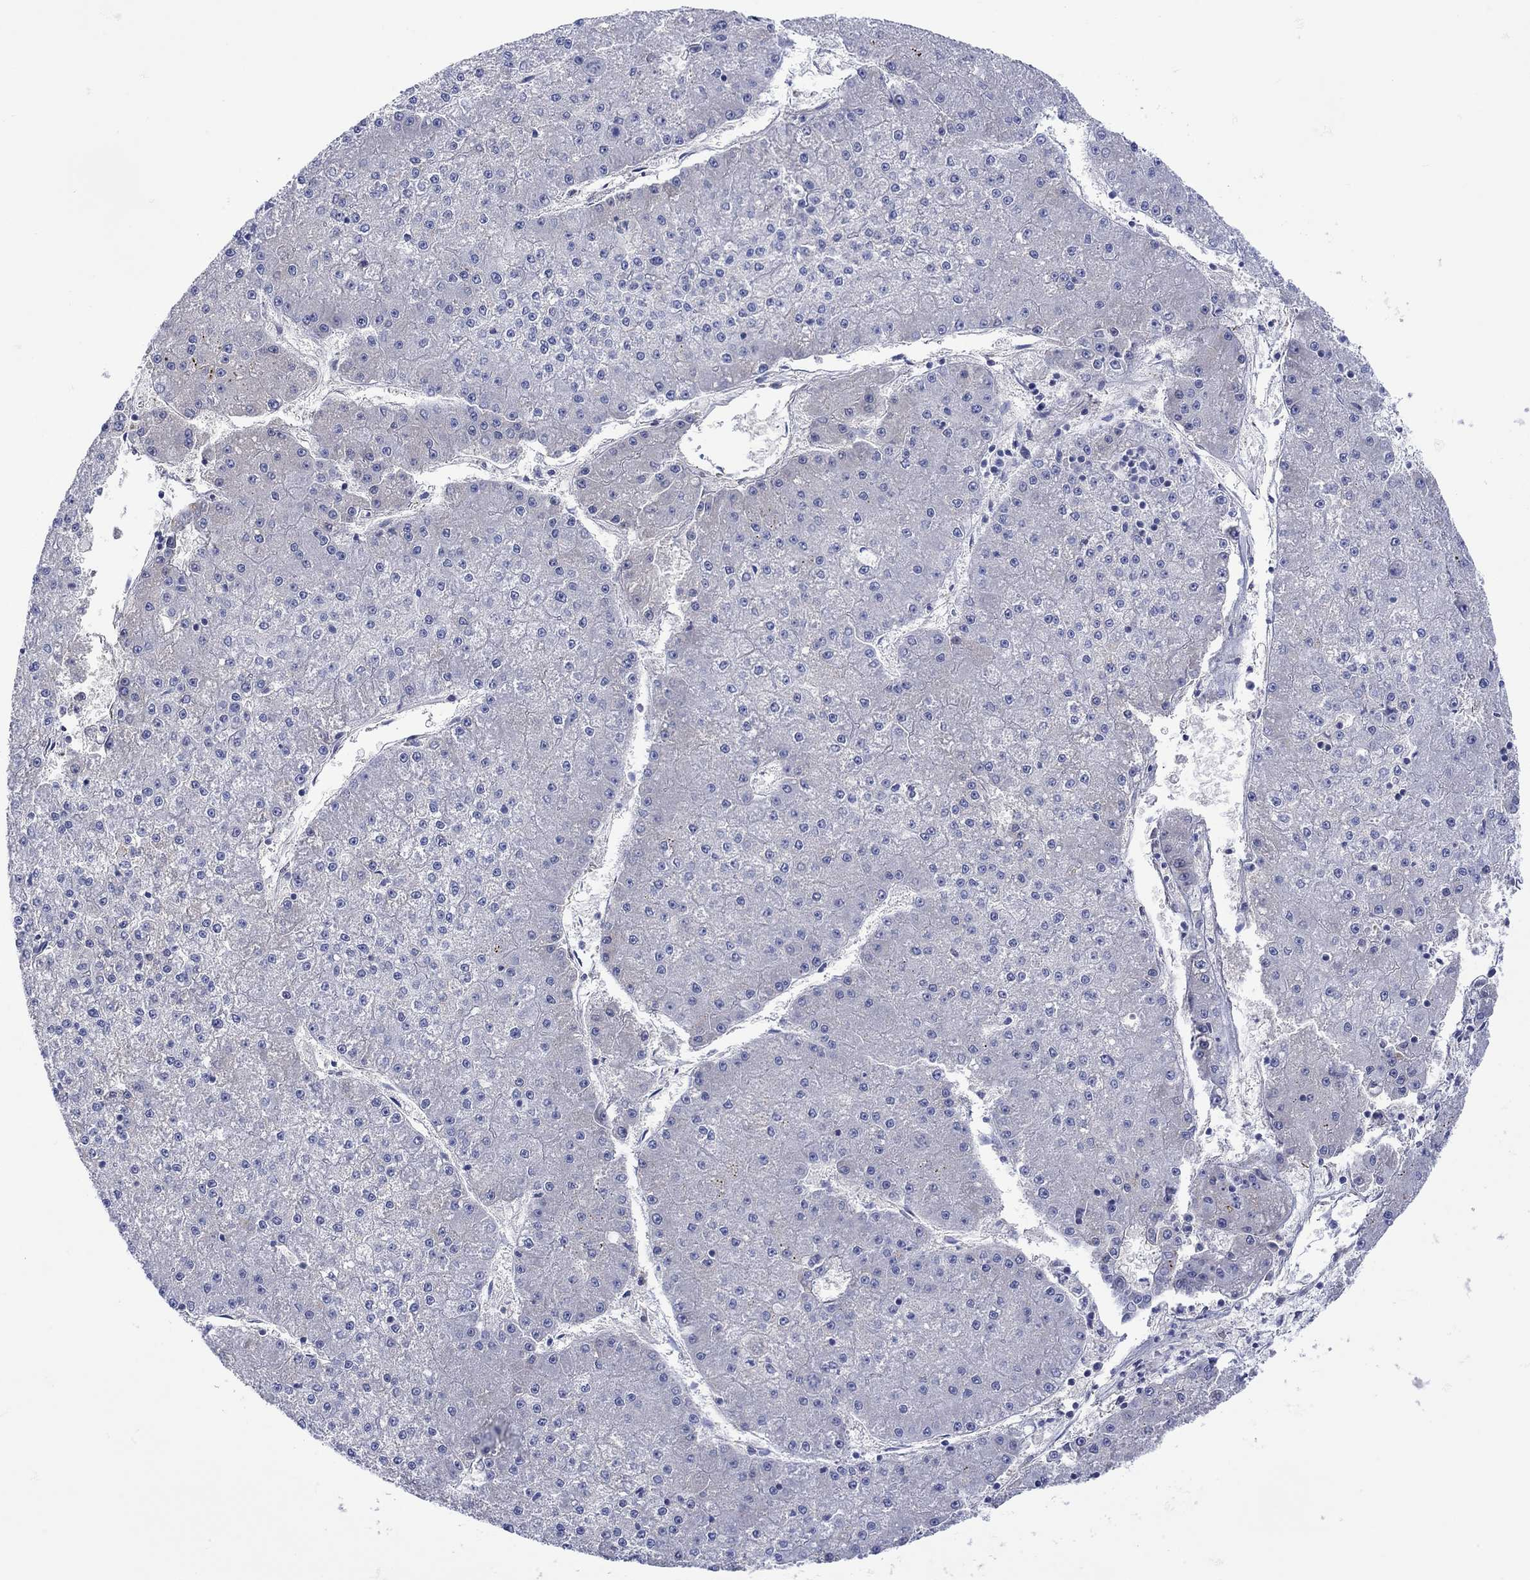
{"staining": {"intensity": "negative", "quantity": "none", "location": "none"}, "tissue": "liver cancer", "cell_type": "Tumor cells", "image_type": "cancer", "snomed": [{"axis": "morphology", "description": "Carcinoma, Hepatocellular, NOS"}, {"axis": "topography", "description": "Liver"}], "caption": "The IHC image has no significant positivity in tumor cells of liver cancer (hepatocellular carcinoma) tissue. Nuclei are stained in blue.", "gene": "MSI1", "patient": {"sex": "male", "age": 73}}